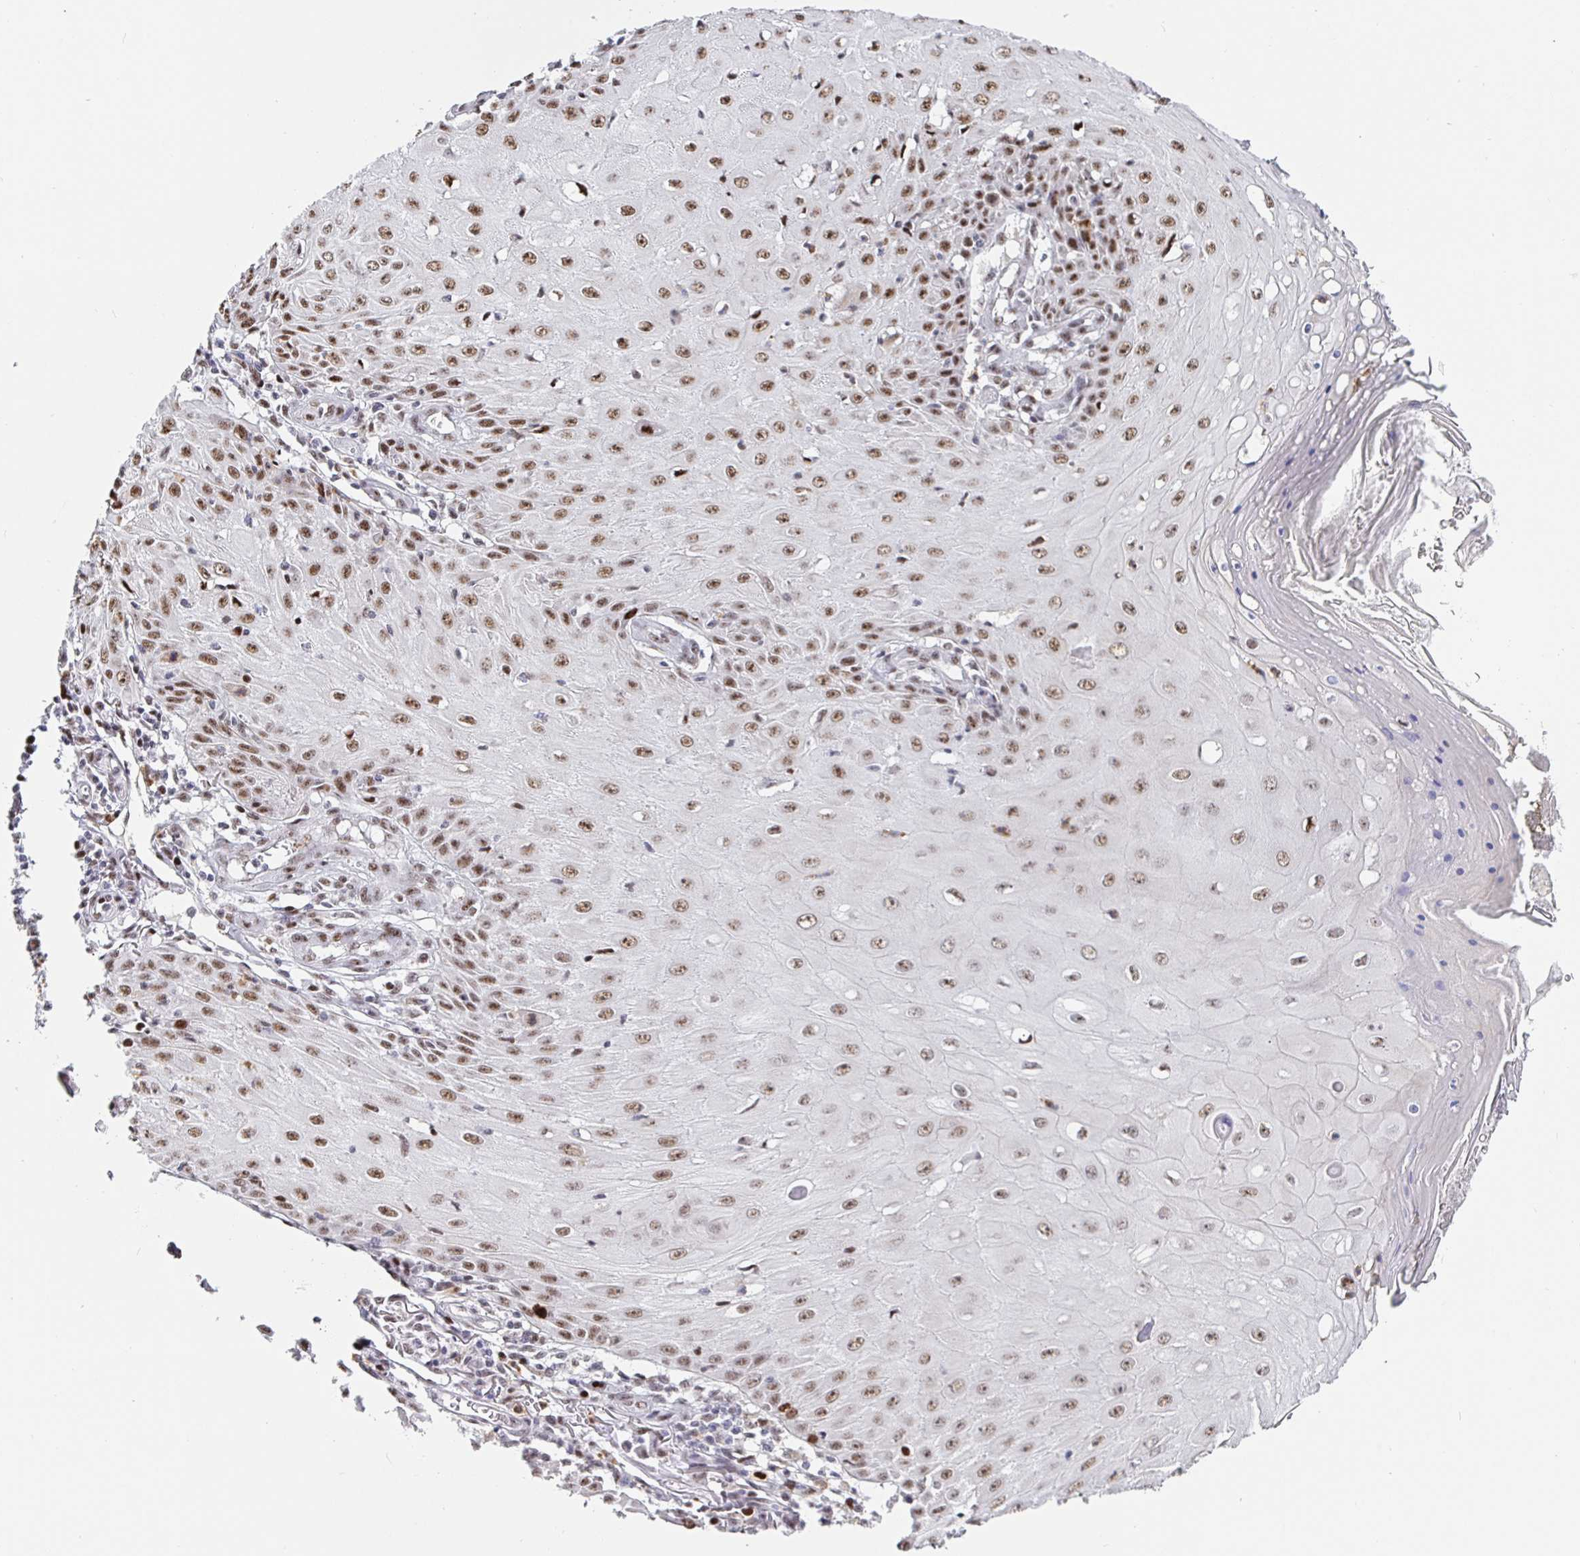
{"staining": {"intensity": "moderate", "quantity": ">75%", "location": "nuclear"}, "tissue": "skin cancer", "cell_type": "Tumor cells", "image_type": "cancer", "snomed": [{"axis": "morphology", "description": "Squamous cell carcinoma, NOS"}, {"axis": "topography", "description": "Skin"}], "caption": "Immunohistochemical staining of squamous cell carcinoma (skin) shows moderate nuclear protein positivity in about >75% of tumor cells.", "gene": "SETD5", "patient": {"sex": "female", "age": 73}}